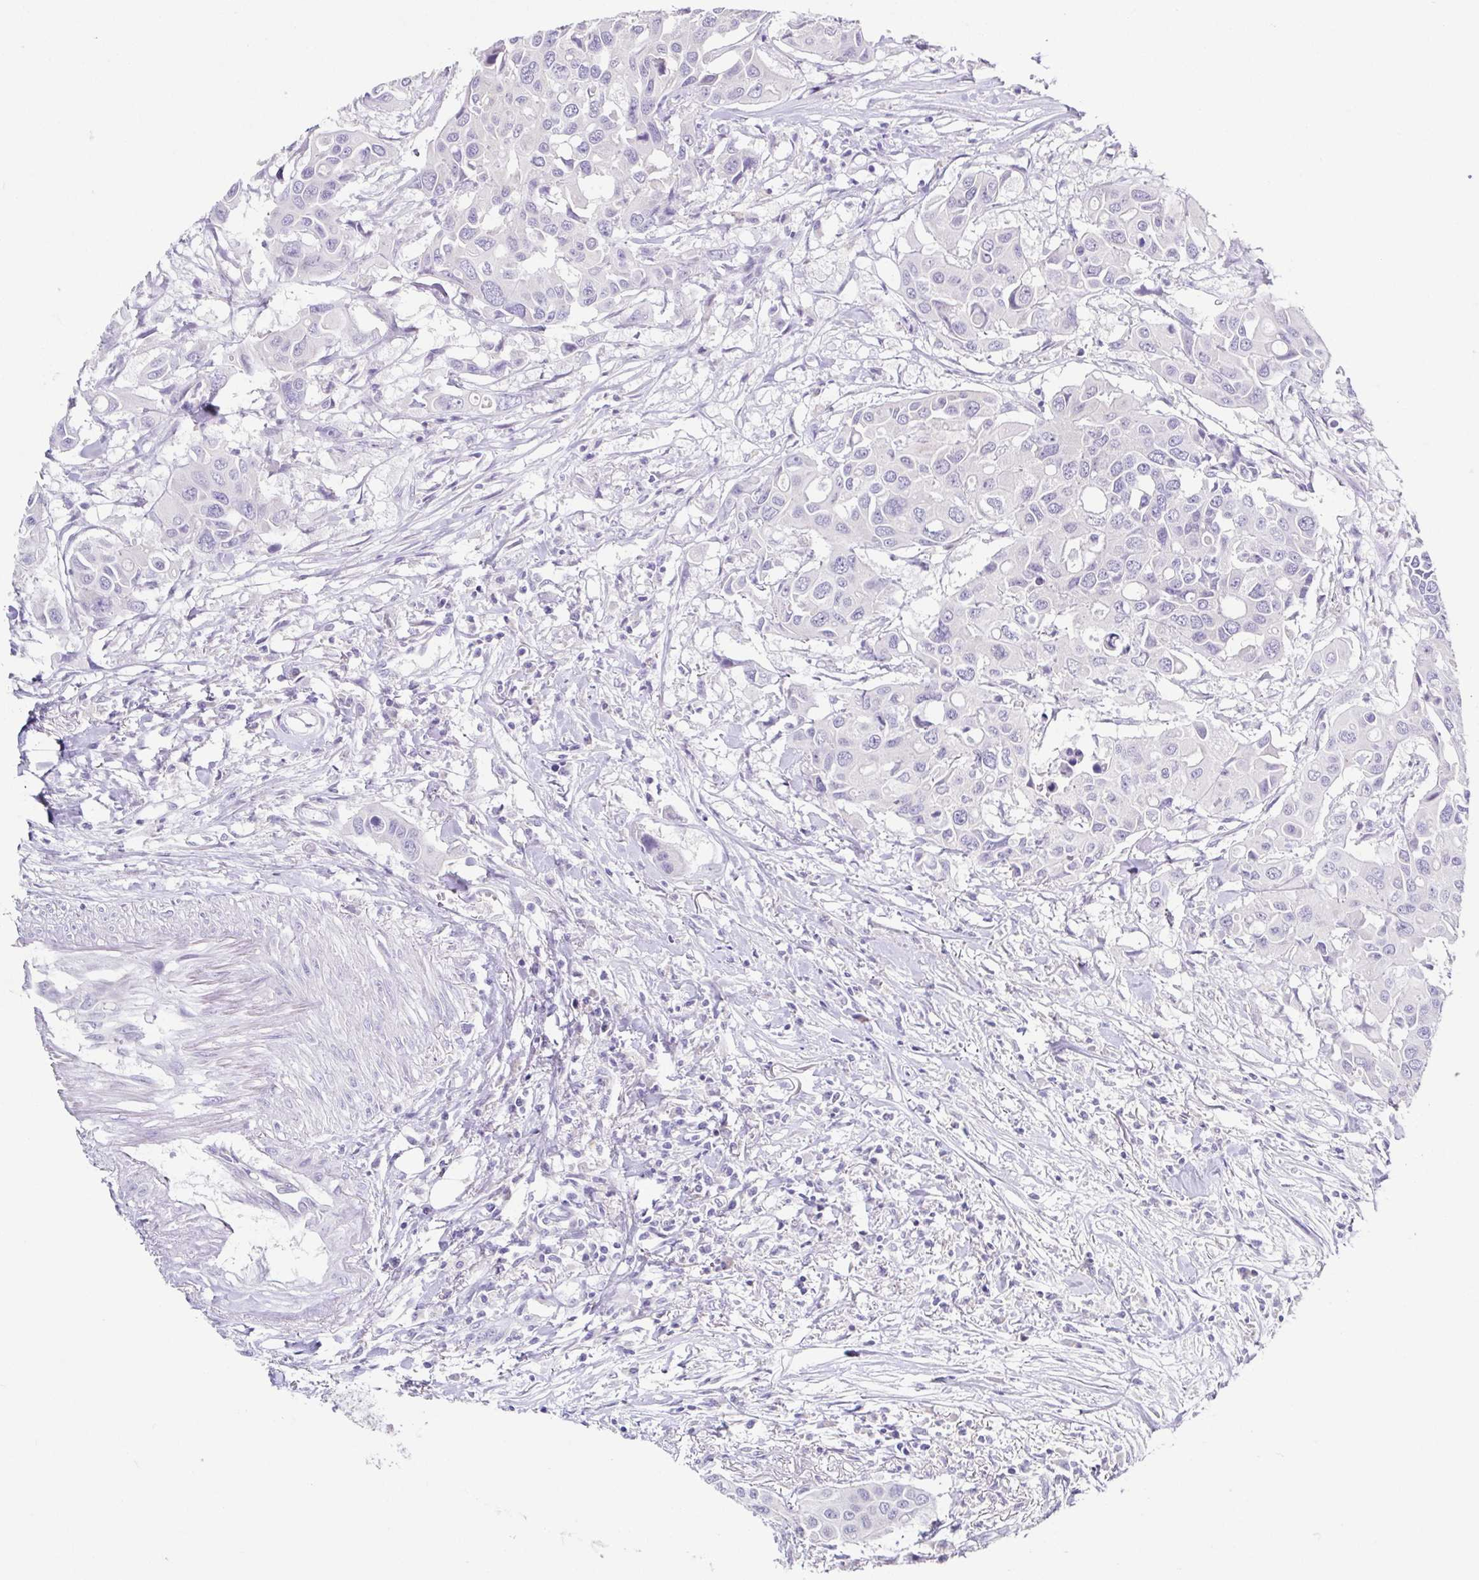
{"staining": {"intensity": "negative", "quantity": "none", "location": "none"}, "tissue": "colorectal cancer", "cell_type": "Tumor cells", "image_type": "cancer", "snomed": [{"axis": "morphology", "description": "Adenocarcinoma, NOS"}, {"axis": "topography", "description": "Colon"}], "caption": "A high-resolution image shows immunohistochemistry (IHC) staining of adenocarcinoma (colorectal), which displays no significant staining in tumor cells. (DAB (3,3'-diaminobenzidine) immunohistochemistry (IHC) with hematoxylin counter stain).", "gene": "RDH11", "patient": {"sex": "male", "age": 77}}